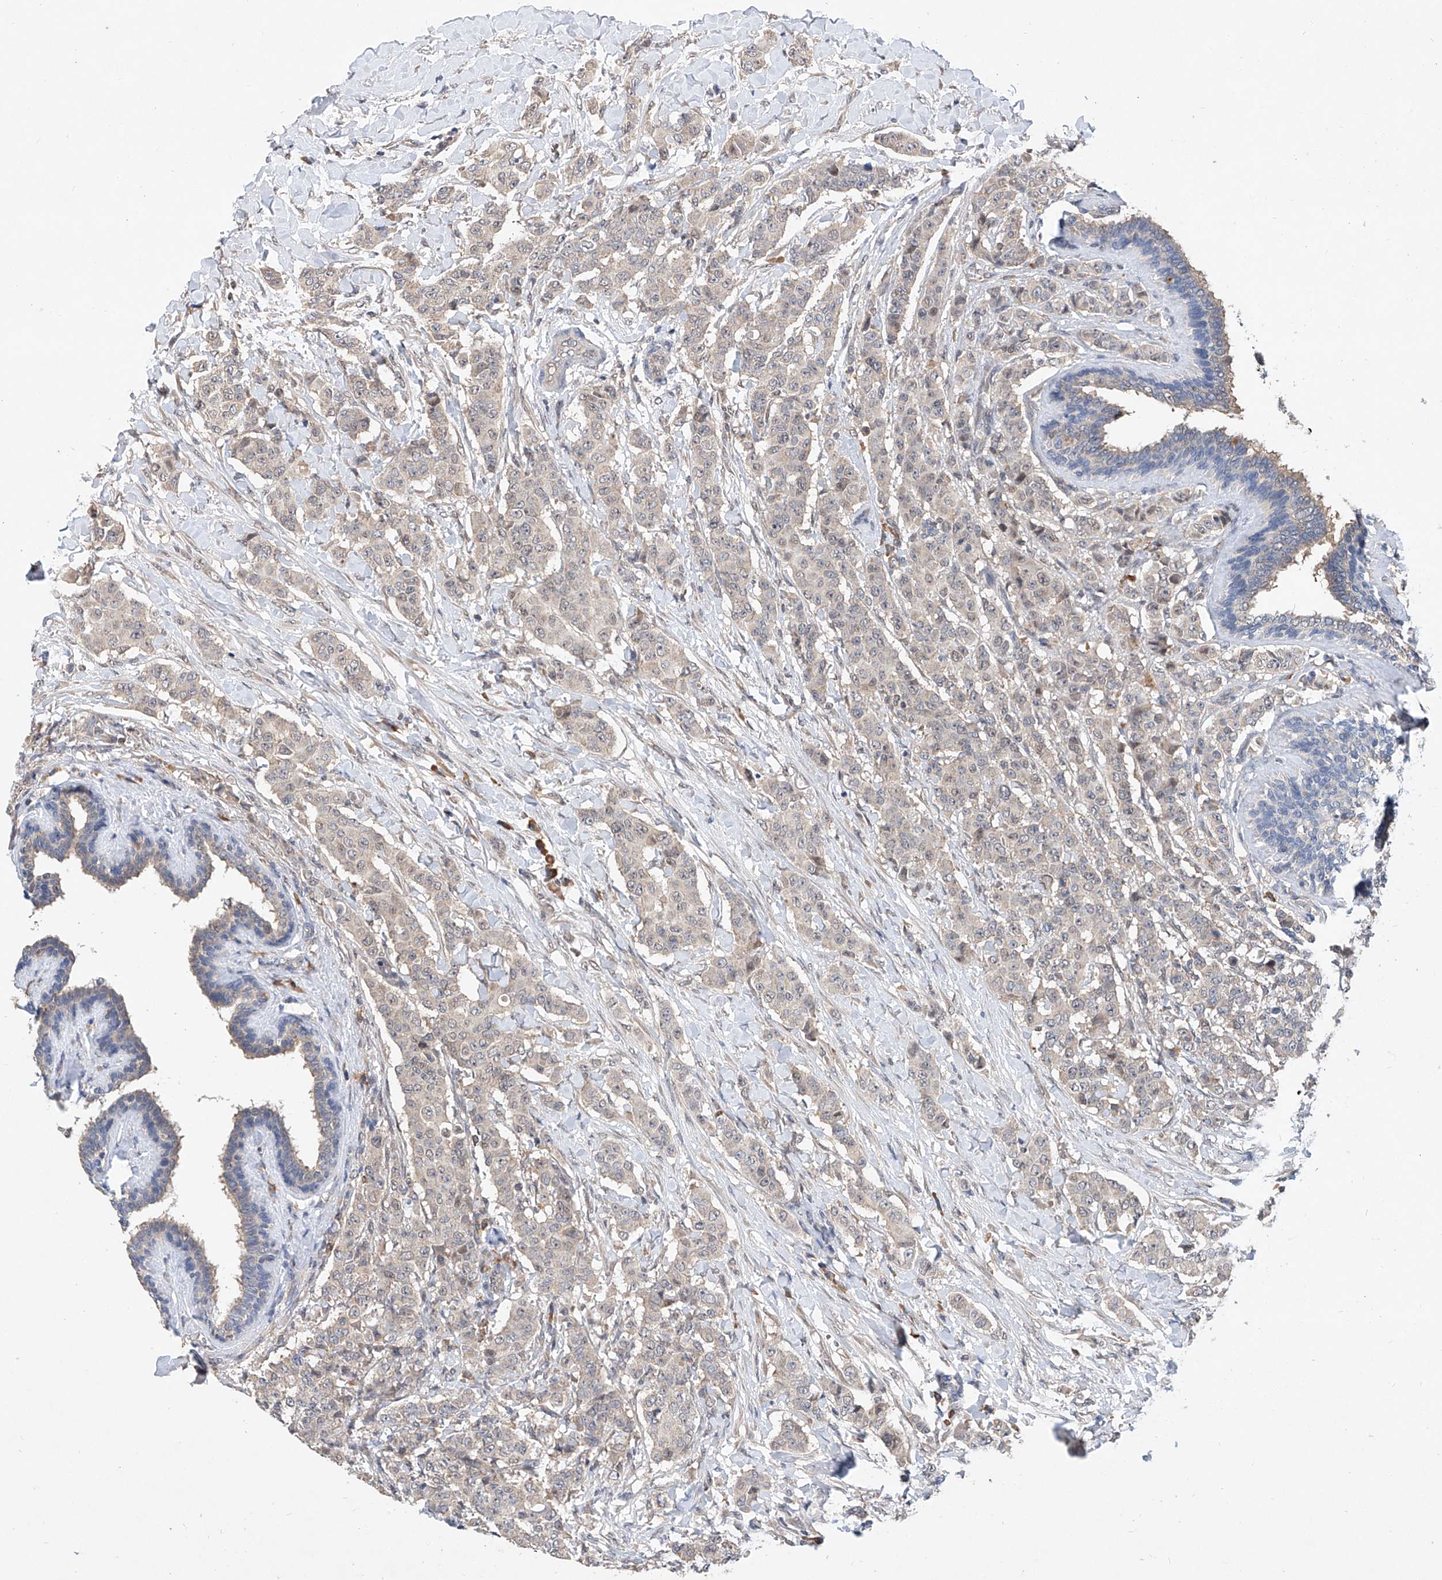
{"staining": {"intensity": "negative", "quantity": "none", "location": "none"}, "tissue": "breast cancer", "cell_type": "Tumor cells", "image_type": "cancer", "snomed": [{"axis": "morphology", "description": "Duct carcinoma"}, {"axis": "topography", "description": "Breast"}], "caption": "This image is of breast cancer stained with IHC to label a protein in brown with the nuclei are counter-stained blue. There is no expression in tumor cells.", "gene": "CARMIL3", "patient": {"sex": "female", "age": 40}}